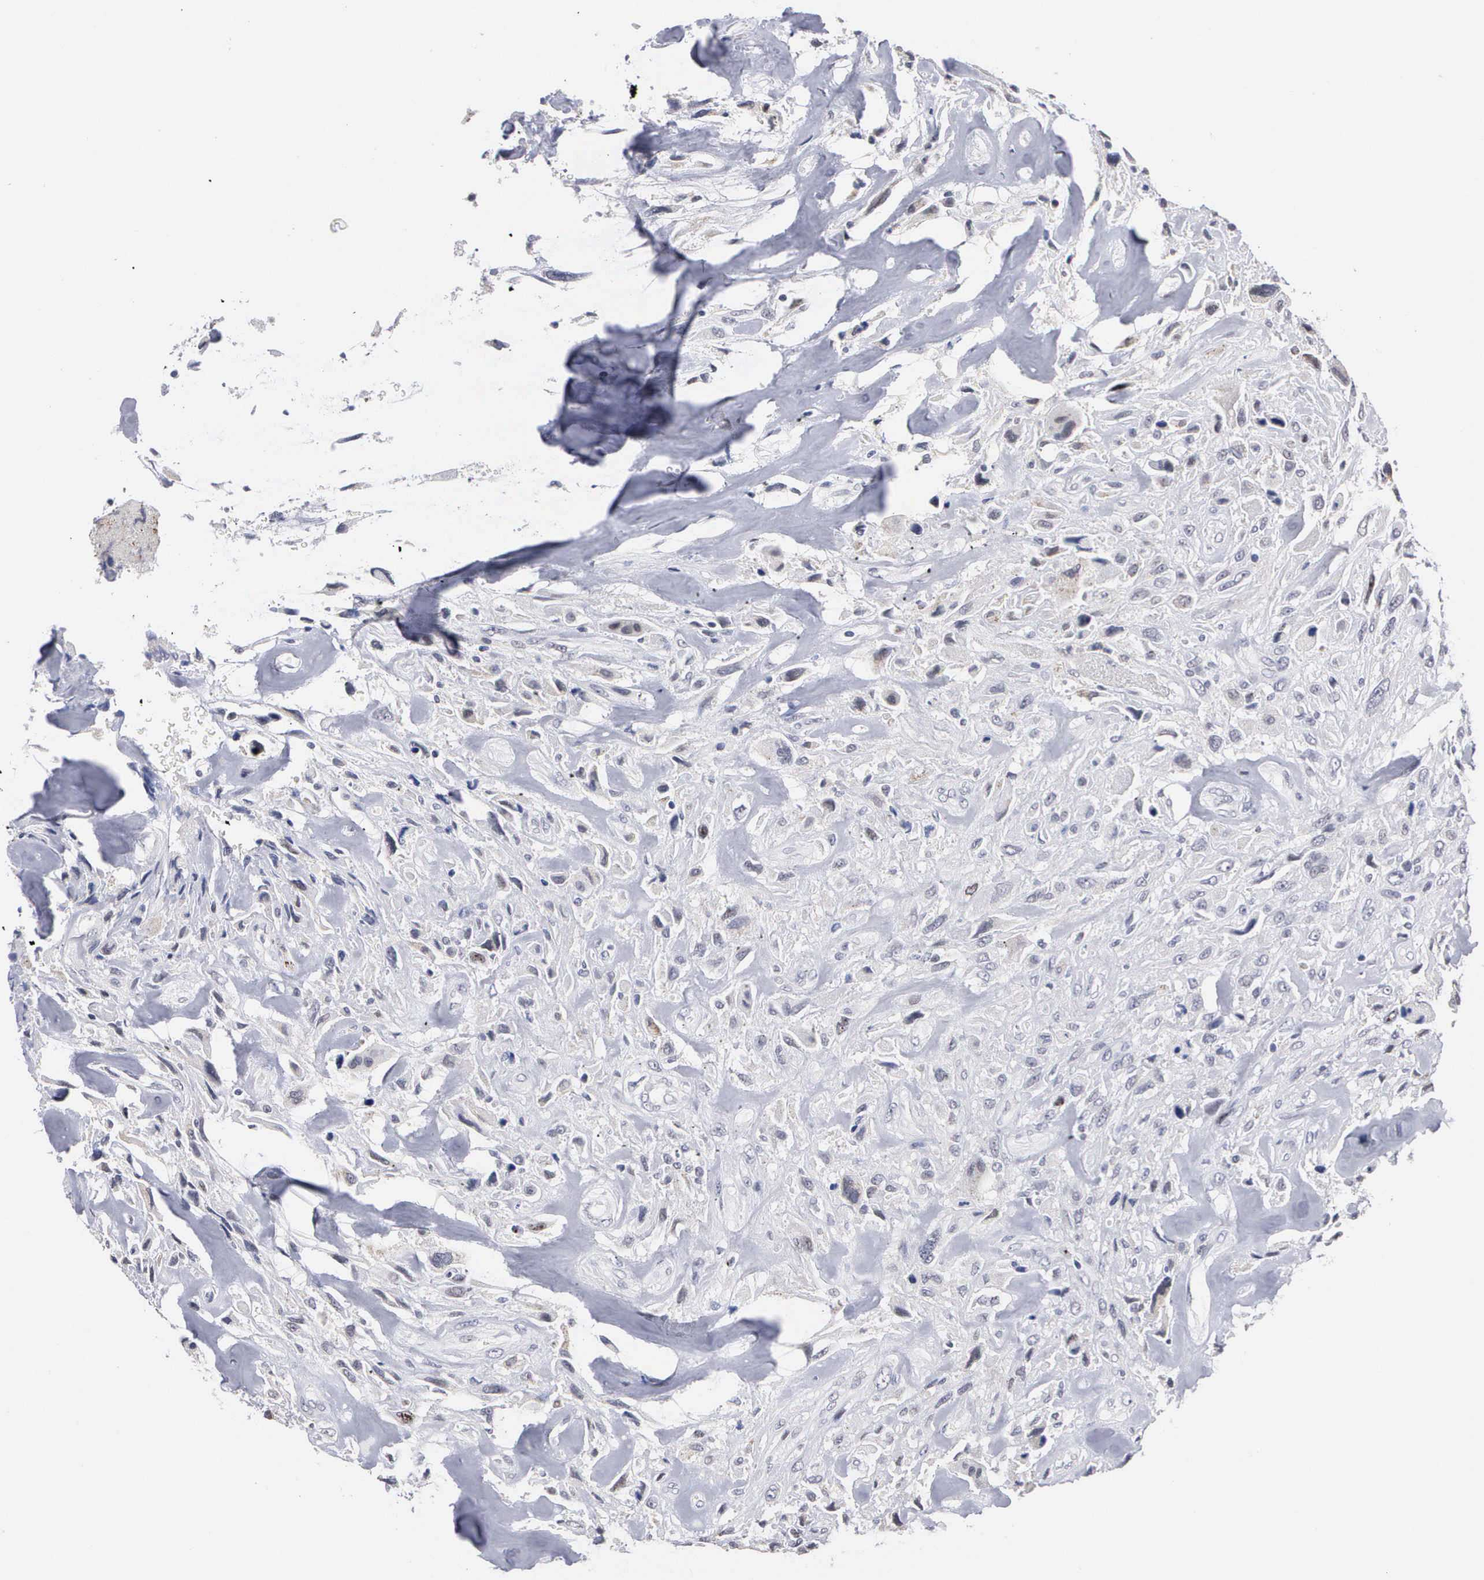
{"staining": {"intensity": "weak", "quantity": "<25%", "location": "nuclear"}, "tissue": "breast cancer", "cell_type": "Tumor cells", "image_type": "cancer", "snomed": [{"axis": "morphology", "description": "Neoplasm, malignant, NOS"}, {"axis": "topography", "description": "Breast"}], "caption": "Neoplasm (malignant) (breast) stained for a protein using immunohistochemistry (IHC) reveals no expression tumor cells.", "gene": "KDM6A", "patient": {"sex": "female", "age": 50}}